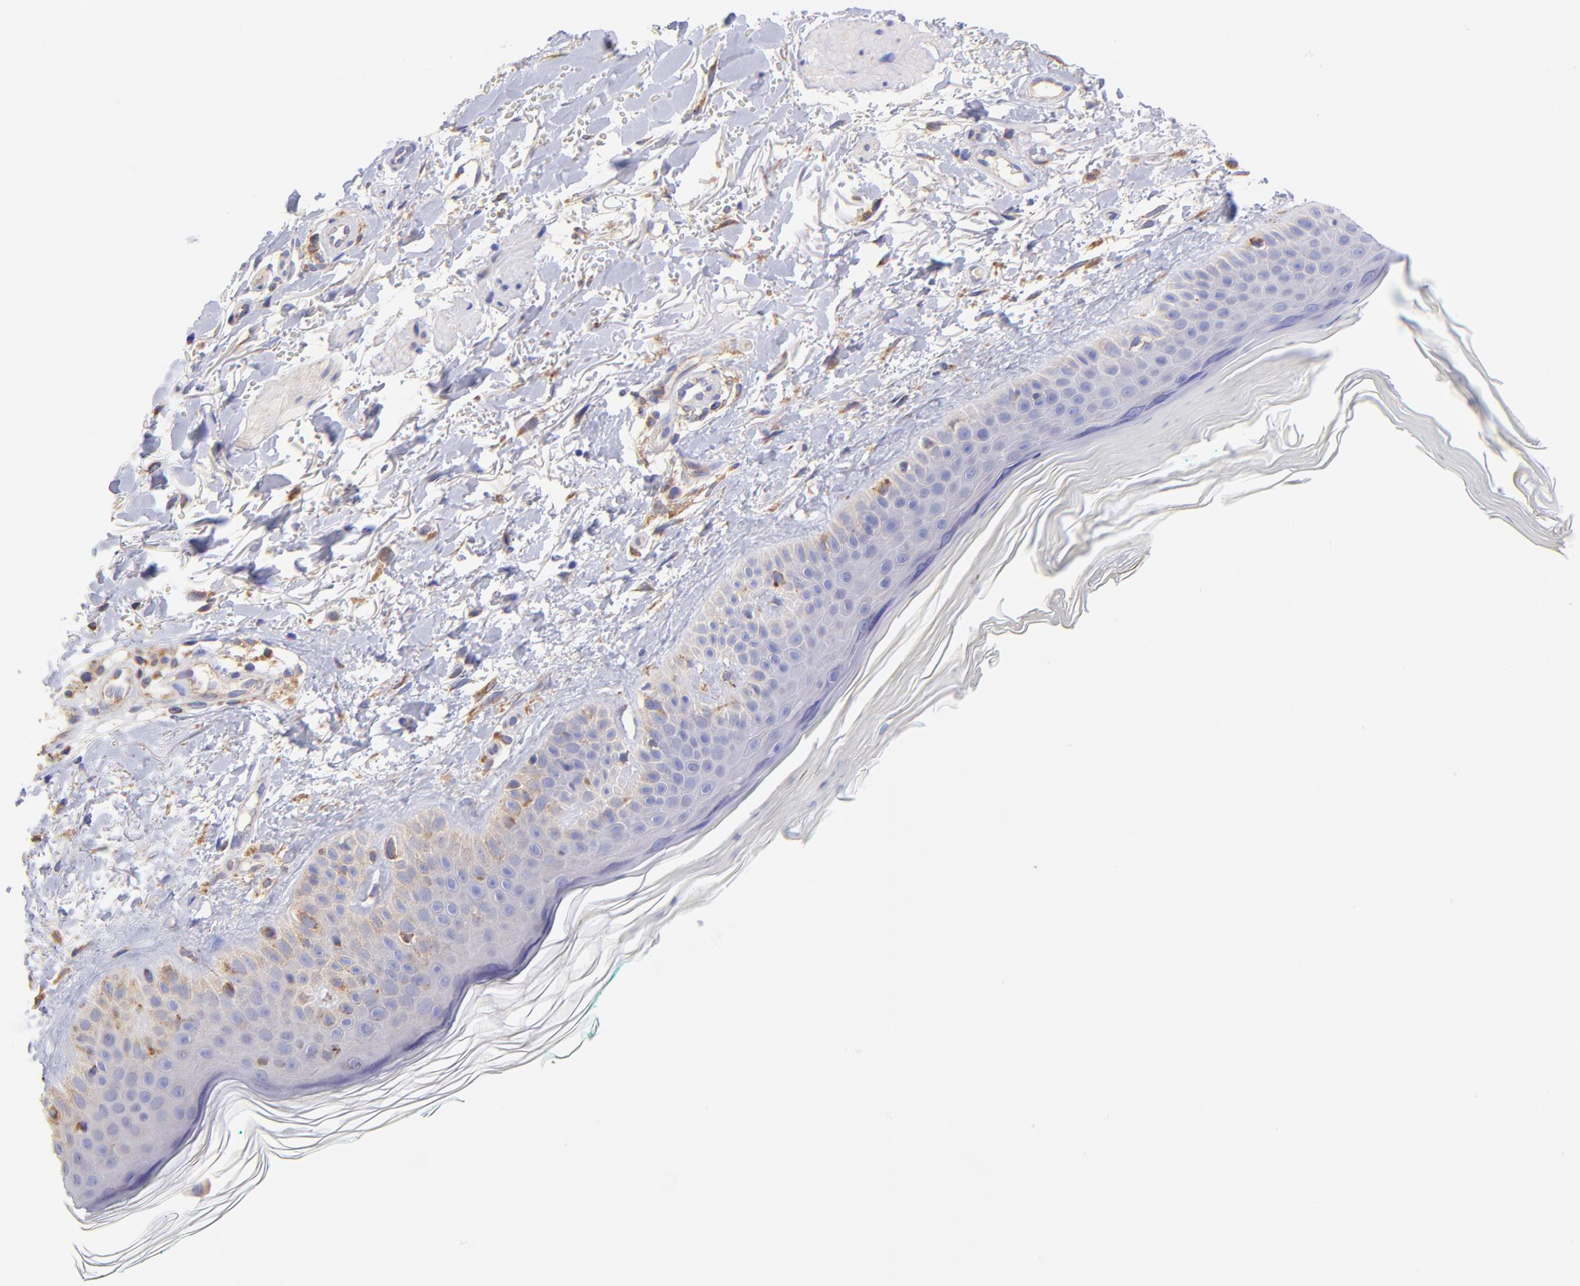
{"staining": {"intensity": "negative", "quantity": "none", "location": "none"}, "tissue": "skin", "cell_type": "Fibroblasts", "image_type": "normal", "snomed": [{"axis": "morphology", "description": "Normal tissue, NOS"}, {"axis": "topography", "description": "Skin"}], "caption": "This image is of unremarkable skin stained with IHC to label a protein in brown with the nuclei are counter-stained blue. There is no staining in fibroblasts.", "gene": "PREX1", "patient": {"sex": "male", "age": 71}}